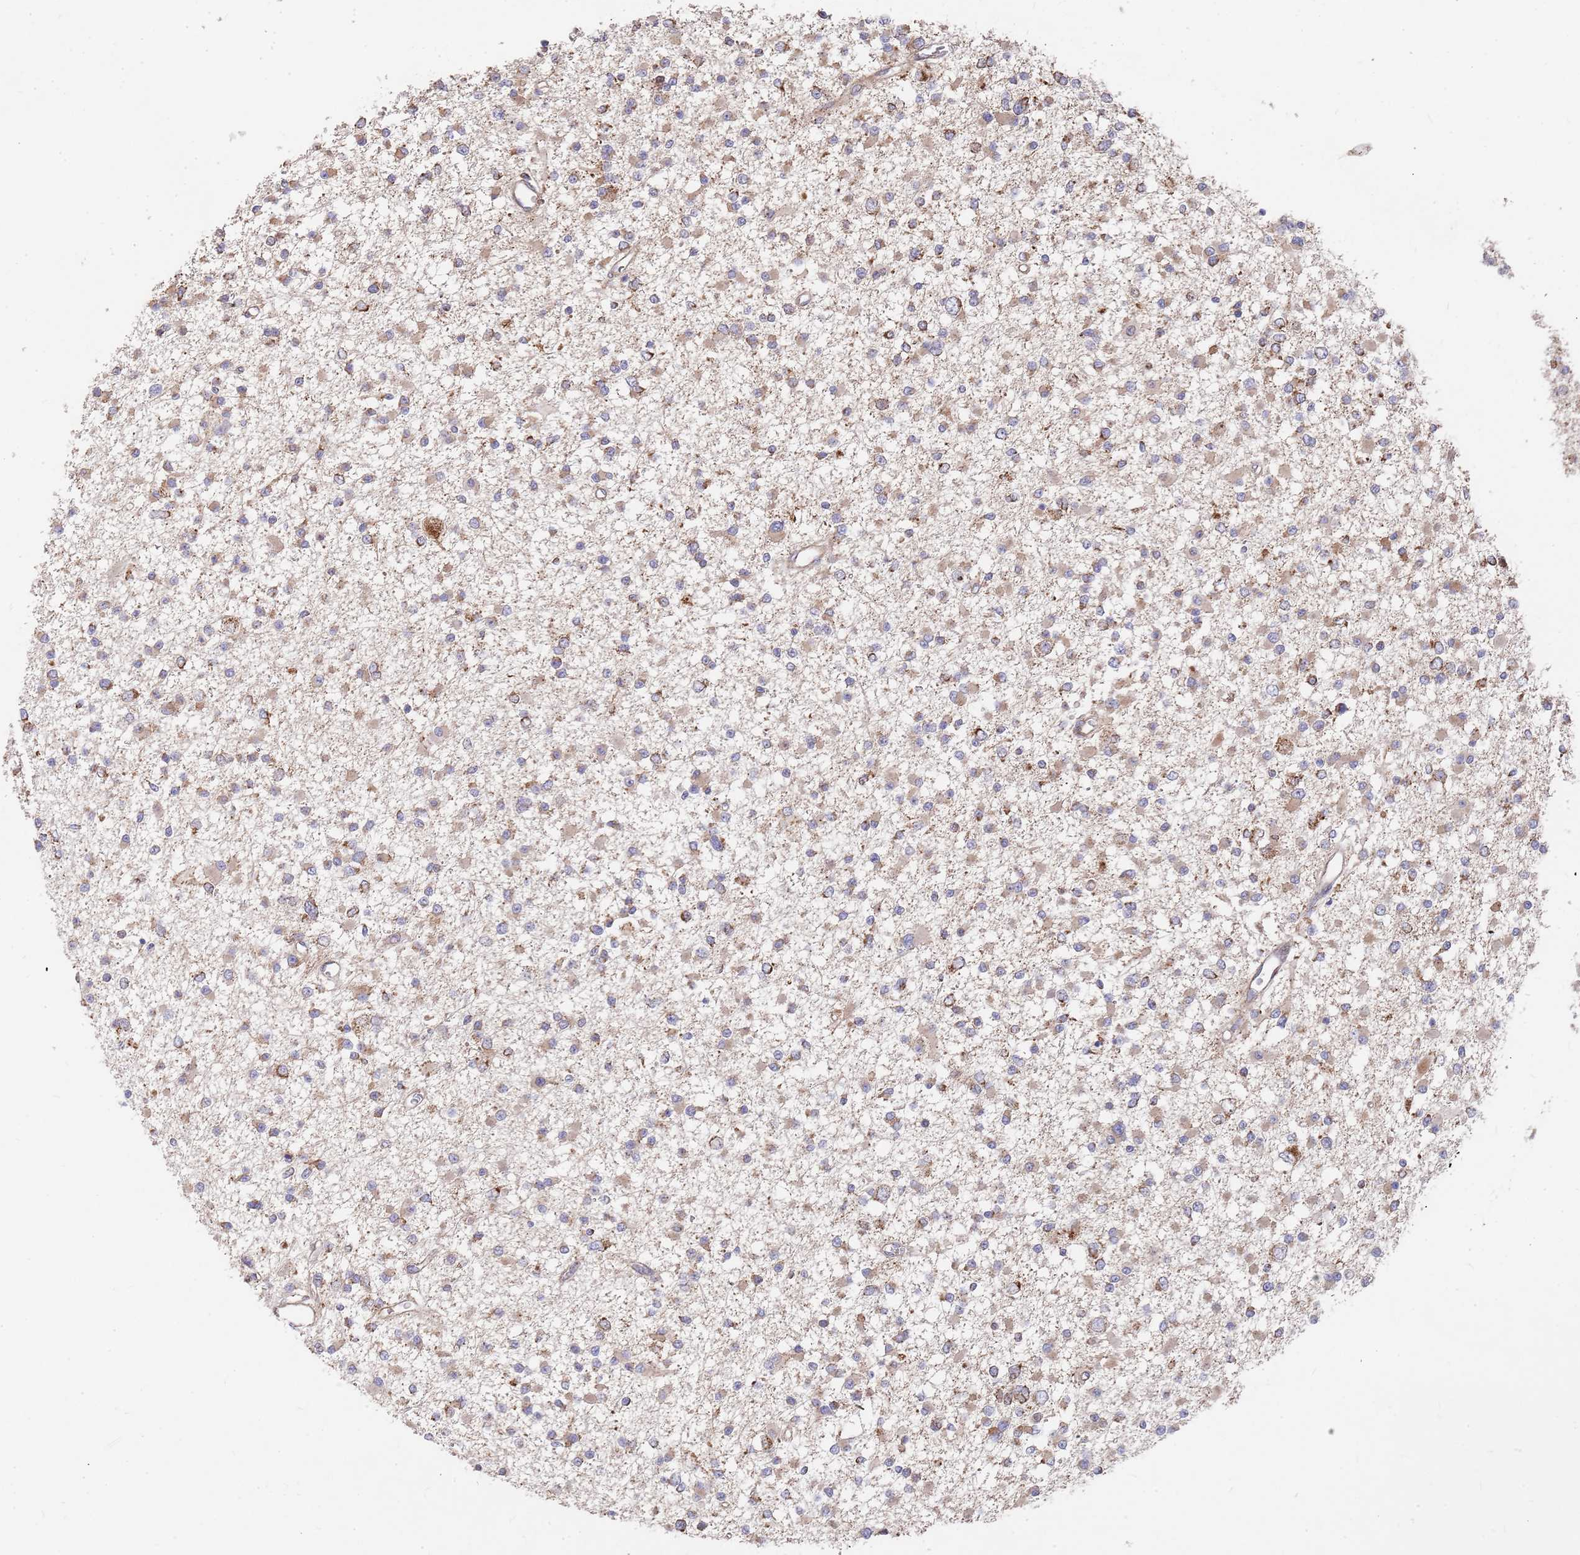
{"staining": {"intensity": "weak", "quantity": ">75%", "location": "cytoplasmic/membranous"}, "tissue": "glioma", "cell_type": "Tumor cells", "image_type": "cancer", "snomed": [{"axis": "morphology", "description": "Glioma, malignant, Low grade"}, {"axis": "topography", "description": "Brain"}], "caption": "Weak cytoplasmic/membranous protein positivity is appreciated in approximately >75% of tumor cells in malignant glioma (low-grade). The staining was performed using DAB (3,3'-diaminobenzidine), with brown indicating positive protein expression. Nuclei are stained blue with hematoxylin.", "gene": "WDFY3", "patient": {"sex": "female", "age": 22}}